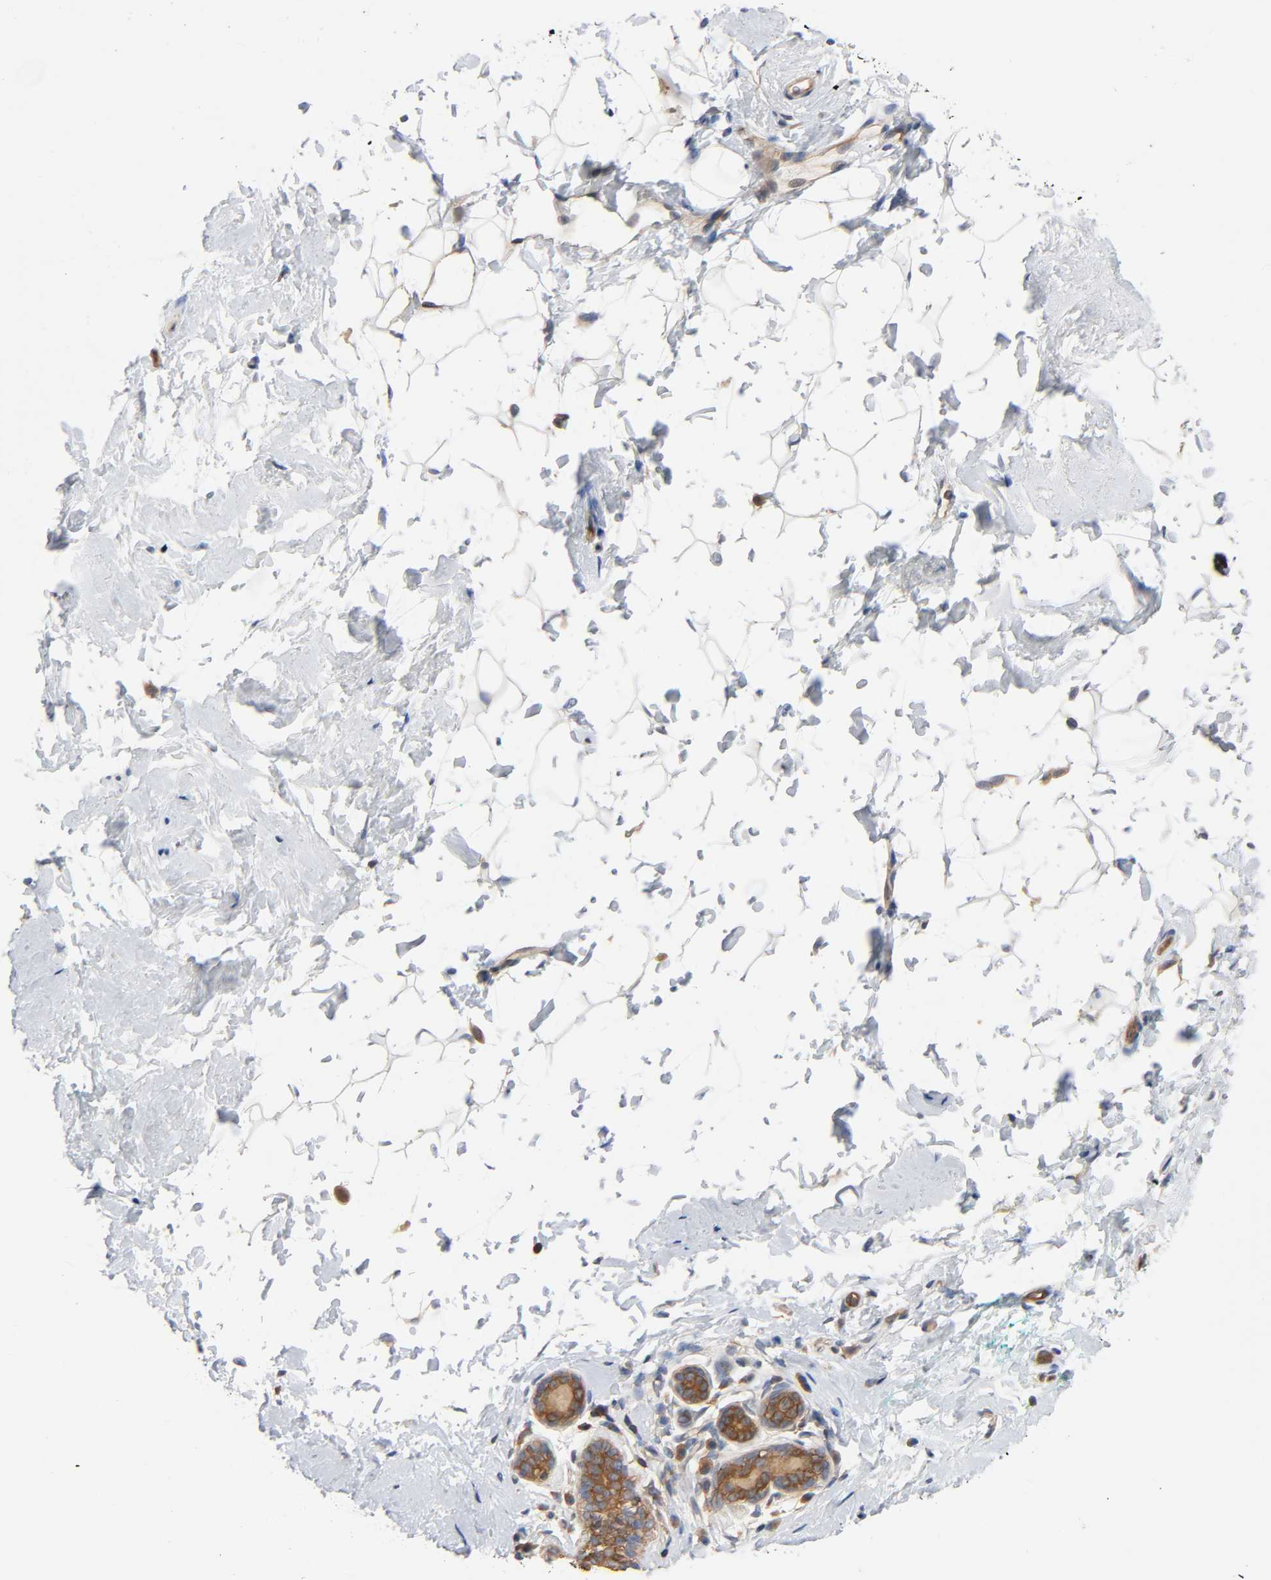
{"staining": {"intensity": "negative", "quantity": "none", "location": "none"}, "tissue": "breast", "cell_type": "Adipocytes", "image_type": "normal", "snomed": [{"axis": "morphology", "description": "Normal tissue, NOS"}, {"axis": "topography", "description": "Breast"}], "caption": "High magnification brightfield microscopy of normal breast stained with DAB (brown) and counterstained with hematoxylin (blue): adipocytes show no significant expression. (Brightfield microscopy of DAB immunohistochemistry at high magnification).", "gene": "PRKAB1", "patient": {"sex": "female", "age": 52}}